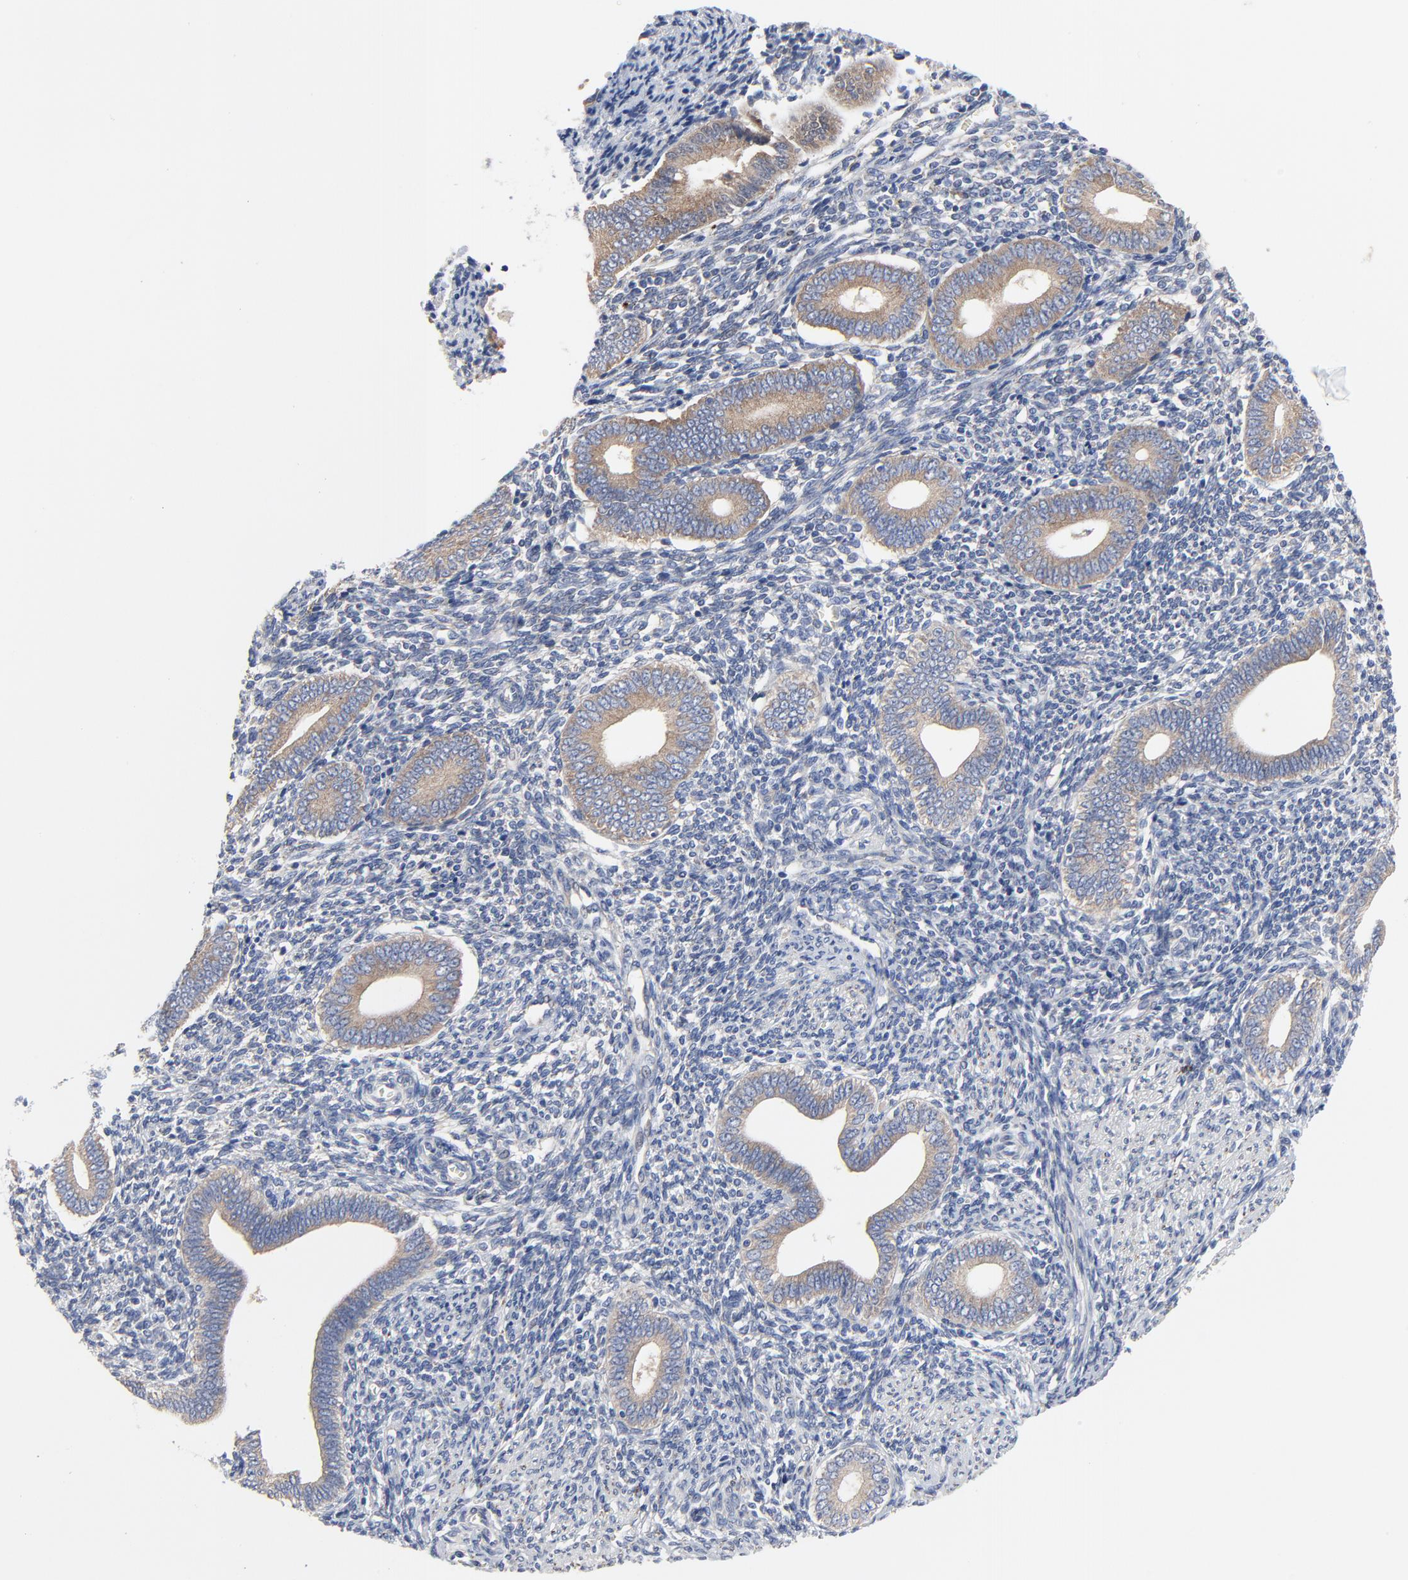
{"staining": {"intensity": "negative", "quantity": "none", "location": "none"}, "tissue": "endometrium", "cell_type": "Cells in endometrial stroma", "image_type": "normal", "snomed": [{"axis": "morphology", "description": "Normal tissue, NOS"}, {"axis": "topography", "description": "Uterus"}, {"axis": "topography", "description": "Endometrium"}], "caption": "An image of endometrium stained for a protein shows no brown staining in cells in endometrial stroma. (Brightfield microscopy of DAB (3,3'-diaminobenzidine) immunohistochemistry (IHC) at high magnification).", "gene": "VAV2", "patient": {"sex": "female", "age": 33}}